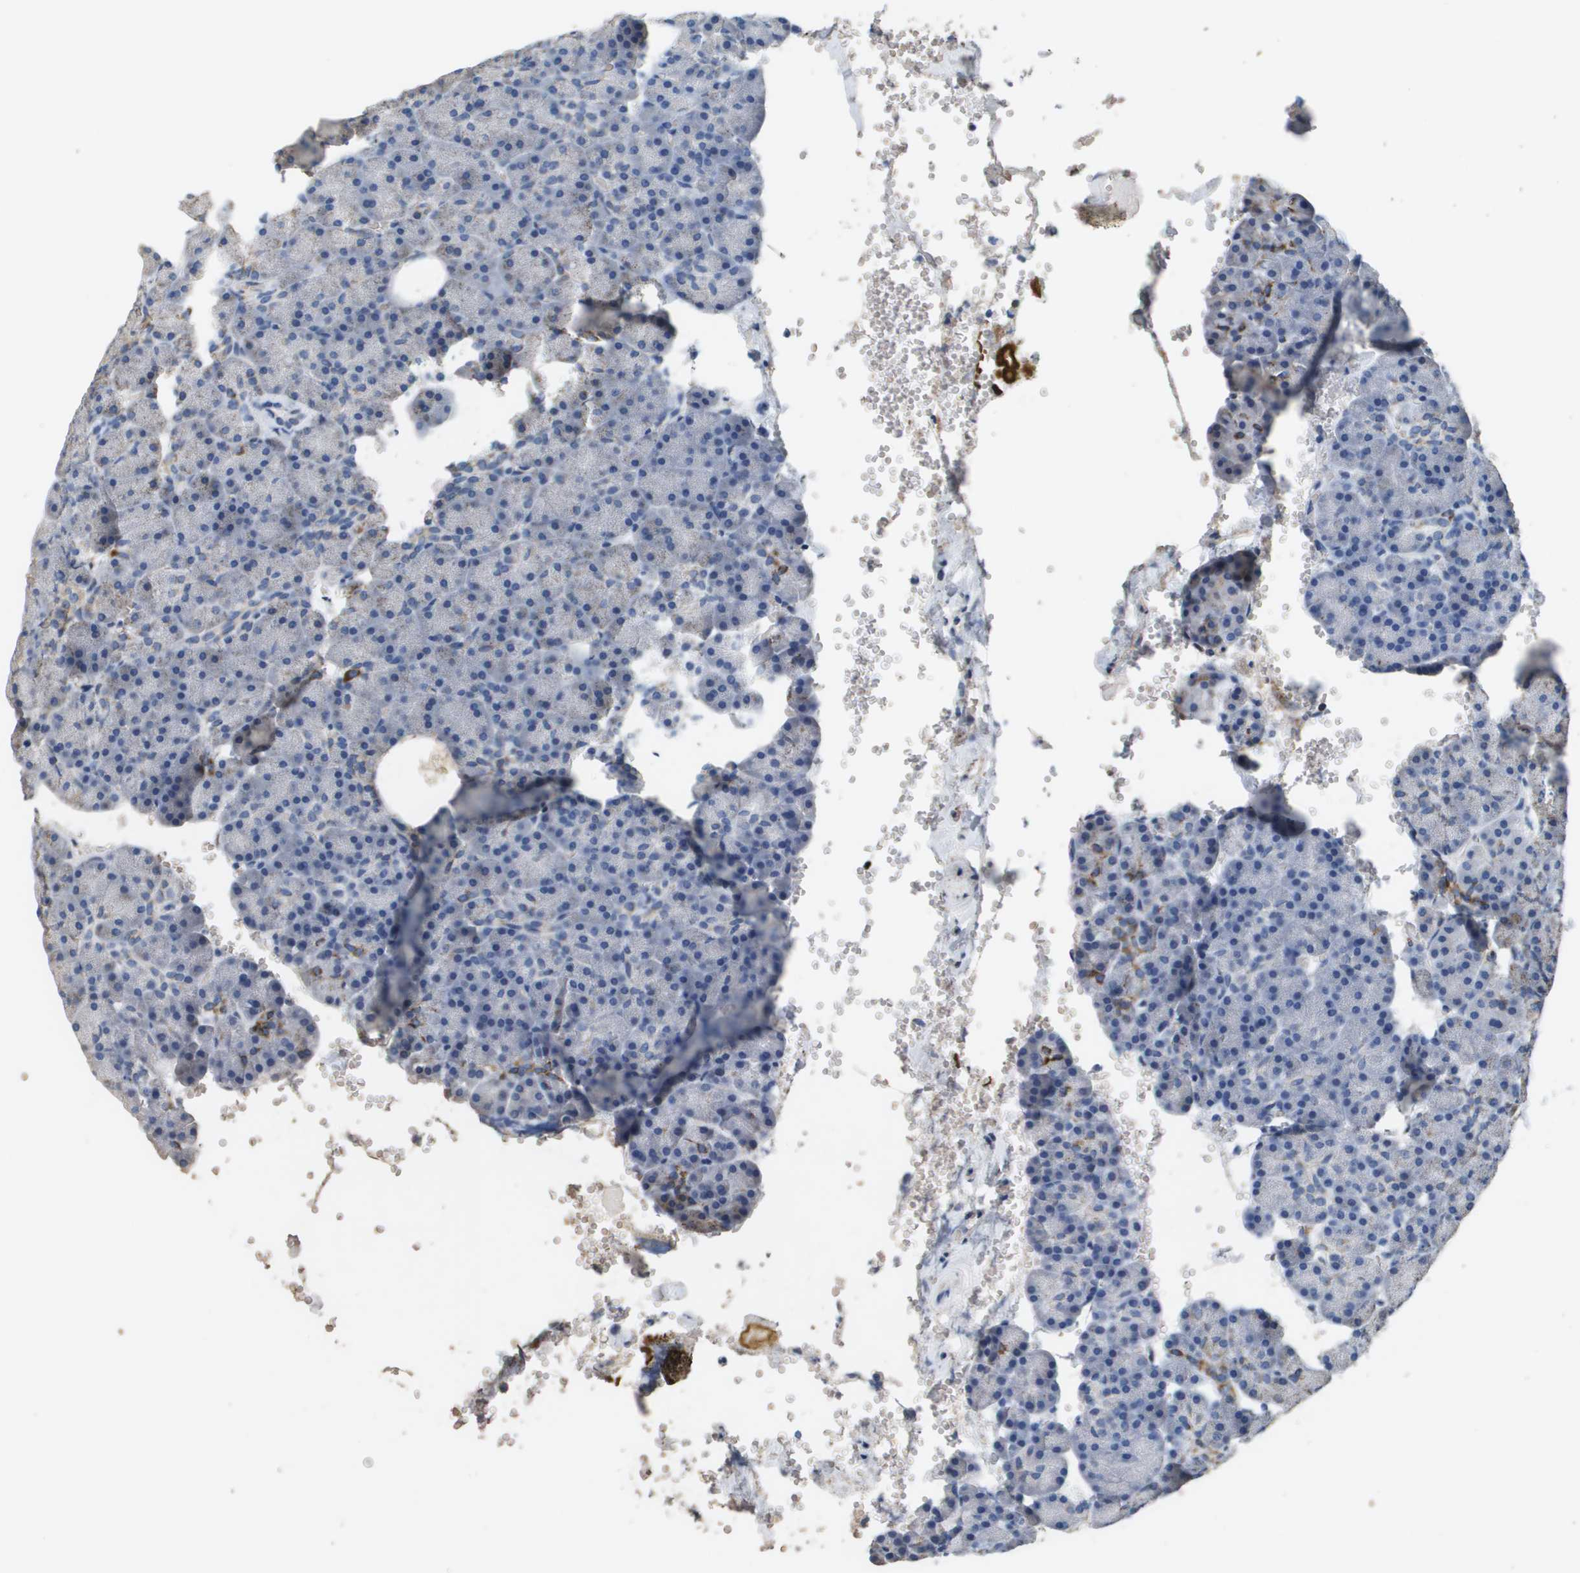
{"staining": {"intensity": "strong", "quantity": "25%-75%", "location": "cytoplasmic/membranous"}, "tissue": "pancreas", "cell_type": "Exocrine glandular cells", "image_type": "normal", "snomed": [{"axis": "morphology", "description": "Normal tissue, NOS"}, {"axis": "topography", "description": "Pancreas"}], "caption": "Immunohistochemical staining of normal pancreas demonstrates strong cytoplasmic/membranous protein positivity in about 25%-75% of exocrine glandular cells.", "gene": "ATP5F1B", "patient": {"sex": "female", "age": 35}}